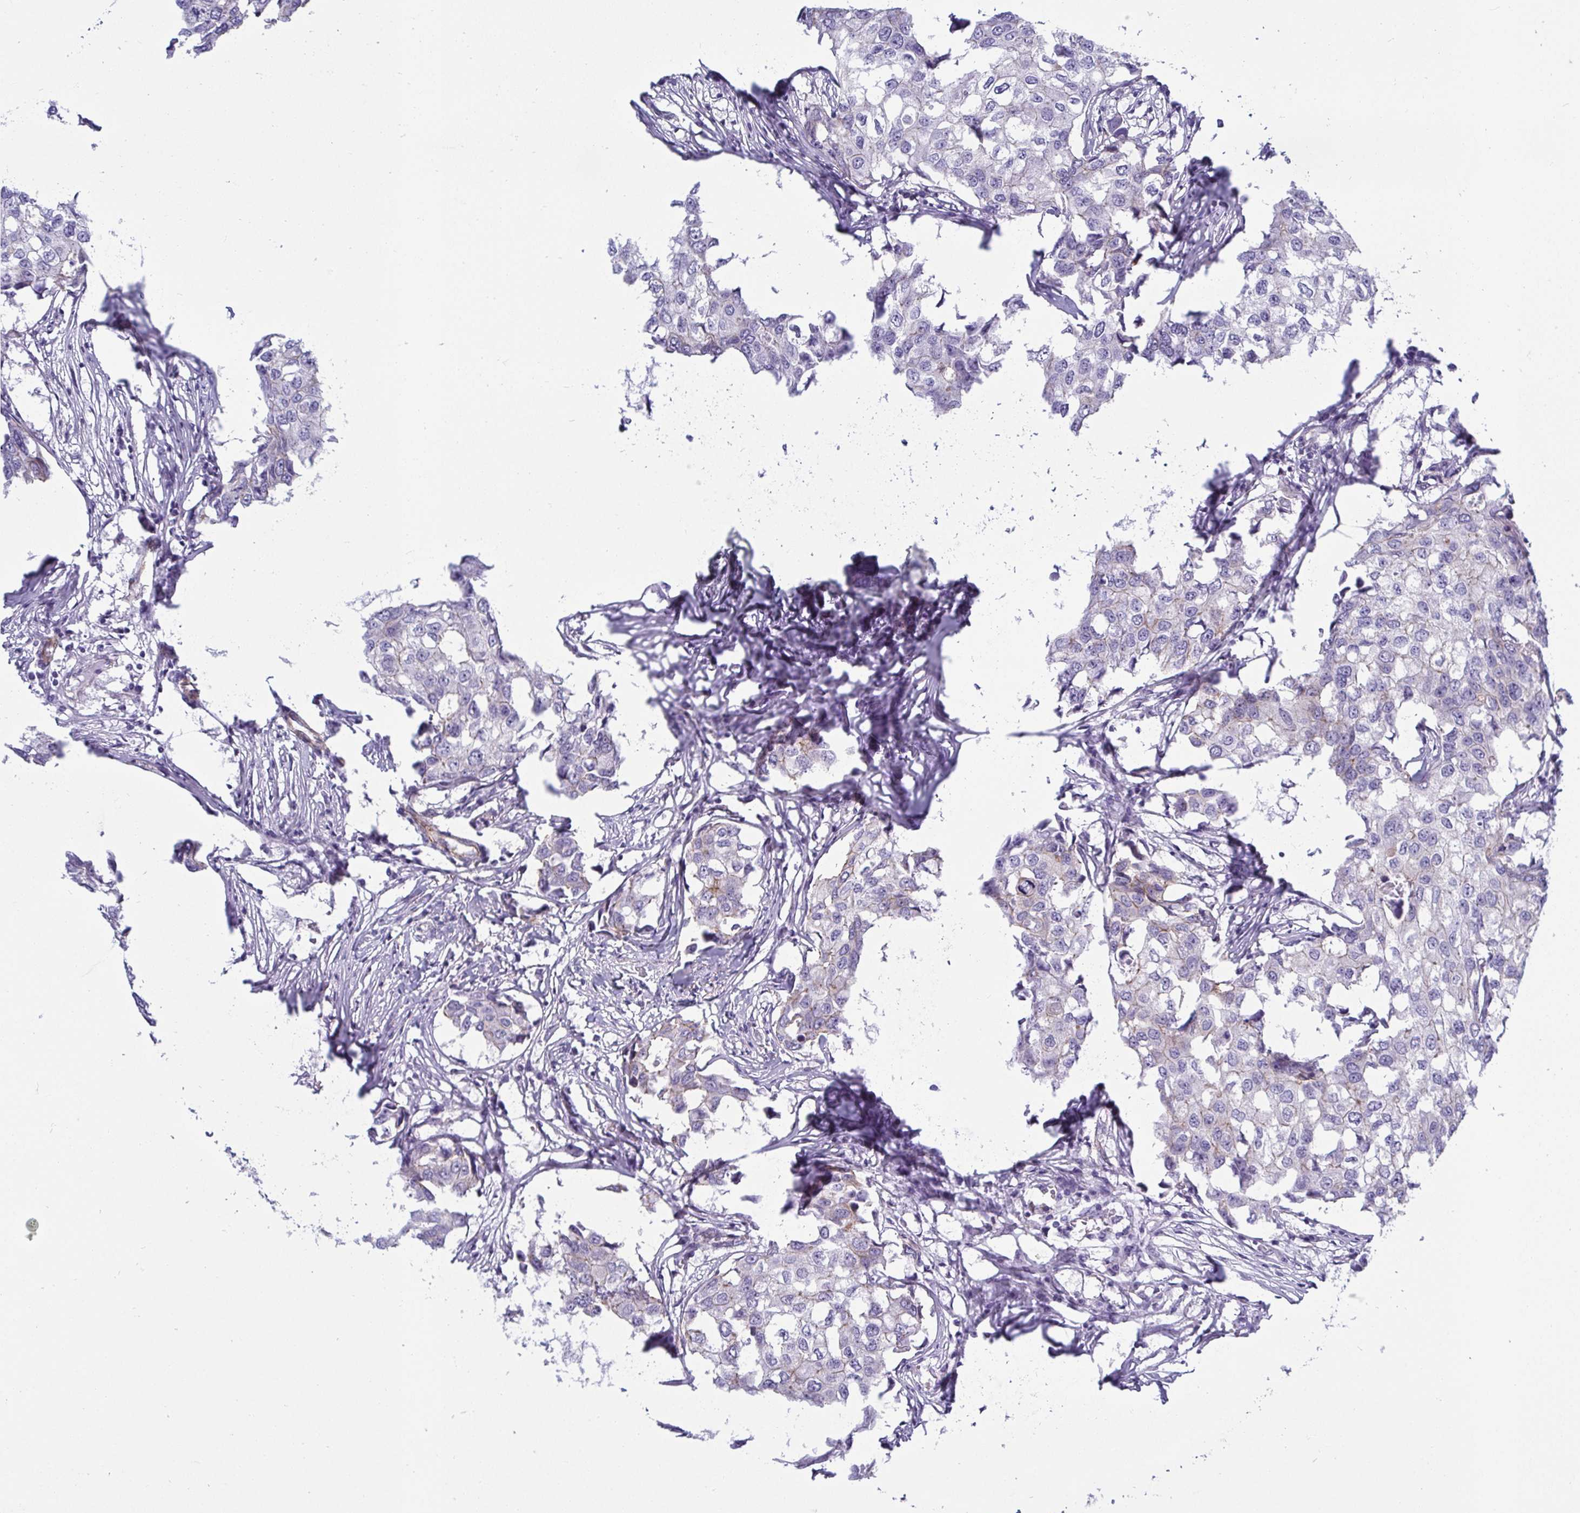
{"staining": {"intensity": "weak", "quantity": "<25%", "location": "cytoplasmic/membranous"}, "tissue": "breast cancer", "cell_type": "Tumor cells", "image_type": "cancer", "snomed": [{"axis": "morphology", "description": "Duct carcinoma"}, {"axis": "topography", "description": "Breast"}], "caption": "Immunohistochemical staining of human intraductal carcinoma (breast) reveals no significant staining in tumor cells.", "gene": "LIMA1", "patient": {"sex": "female", "age": 27}}